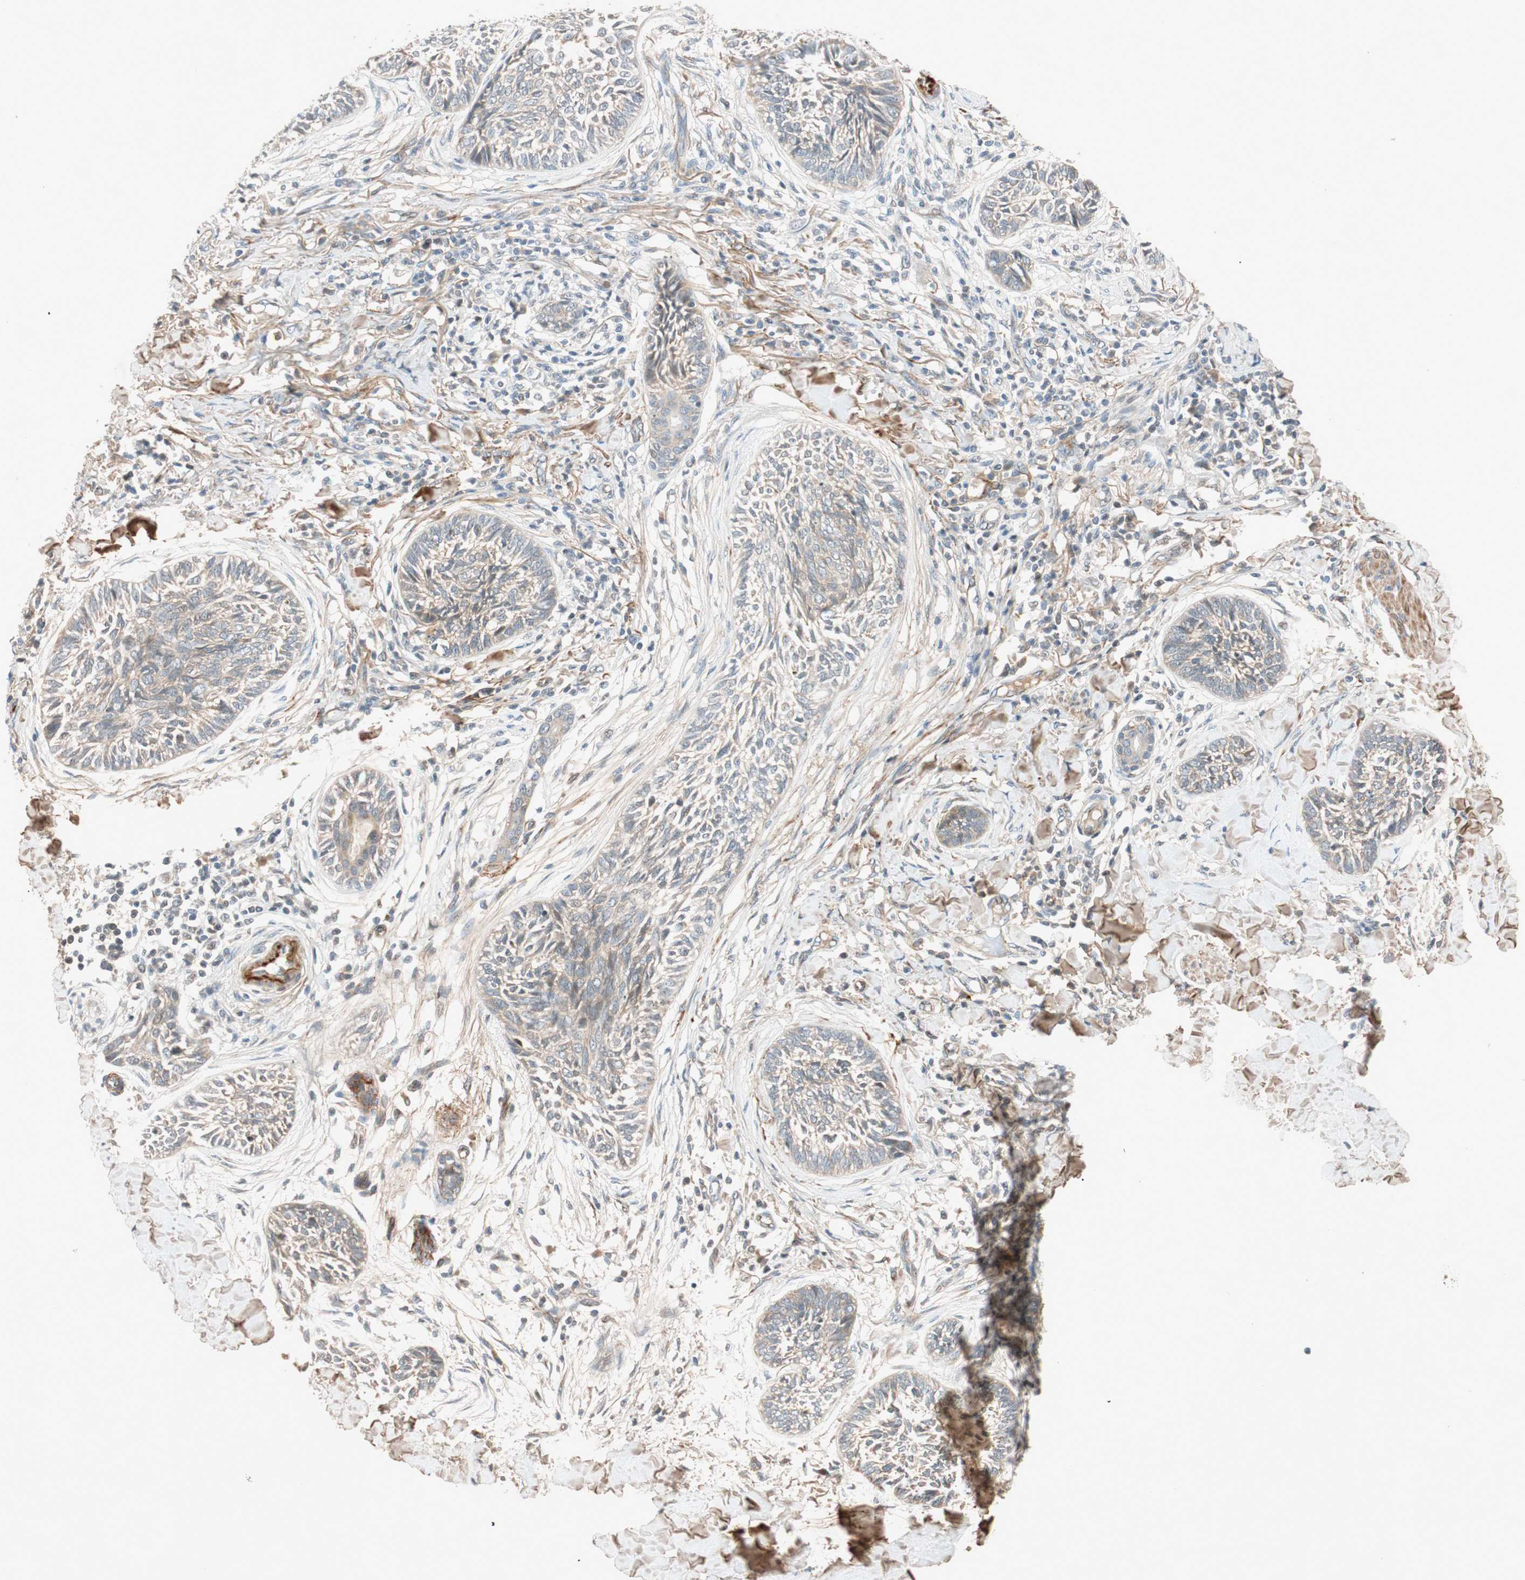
{"staining": {"intensity": "negative", "quantity": "none", "location": "none"}, "tissue": "skin cancer", "cell_type": "Tumor cells", "image_type": "cancer", "snomed": [{"axis": "morphology", "description": "Papilloma, NOS"}, {"axis": "morphology", "description": "Basal cell carcinoma"}, {"axis": "topography", "description": "Skin"}], "caption": "High power microscopy image of an immunohistochemistry histopathology image of skin basal cell carcinoma, revealing no significant positivity in tumor cells. (DAB (3,3'-diaminobenzidine) immunohistochemistry (IHC) visualized using brightfield microscopy, high magnification).", "gene": "EPHA6", "patient": {"sex": "male", "age": 87}}